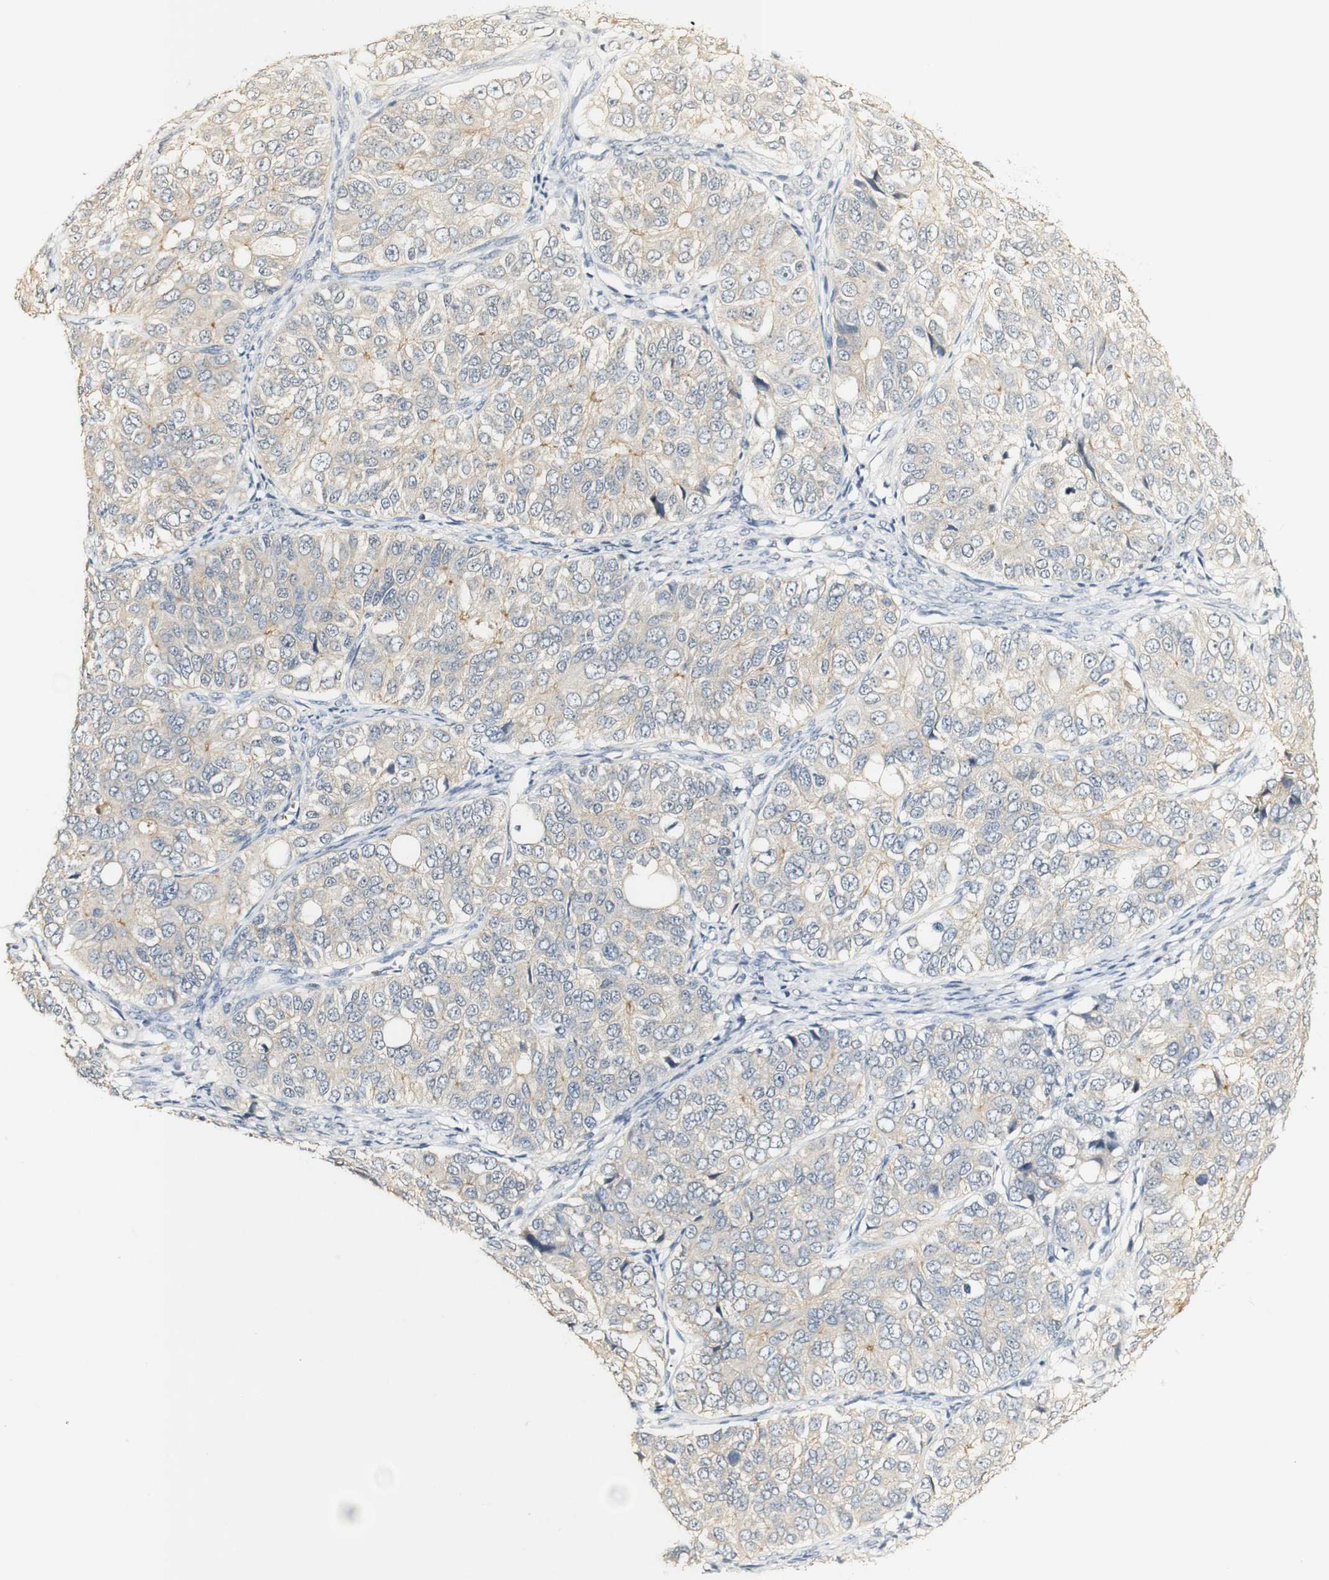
{"staining": {"intensity": "weak", "quantity": "<25%", "location": "cytoplasmic/membranous"}, "tissue": "ovarian cancer", "cell_type": "Tumor cells", "image_type": "cancer", "snomed": [{"axis": "morphology", "description": "Carcinoma, endometroid"}, {"axis": "topography", "description": "Ovary"}], "caption": "There is no significant staining in tumor cells of endometroid carcinoma (ovarian).", "gene": "SYT7", "patient": {"sex": "female", "age": 51}}